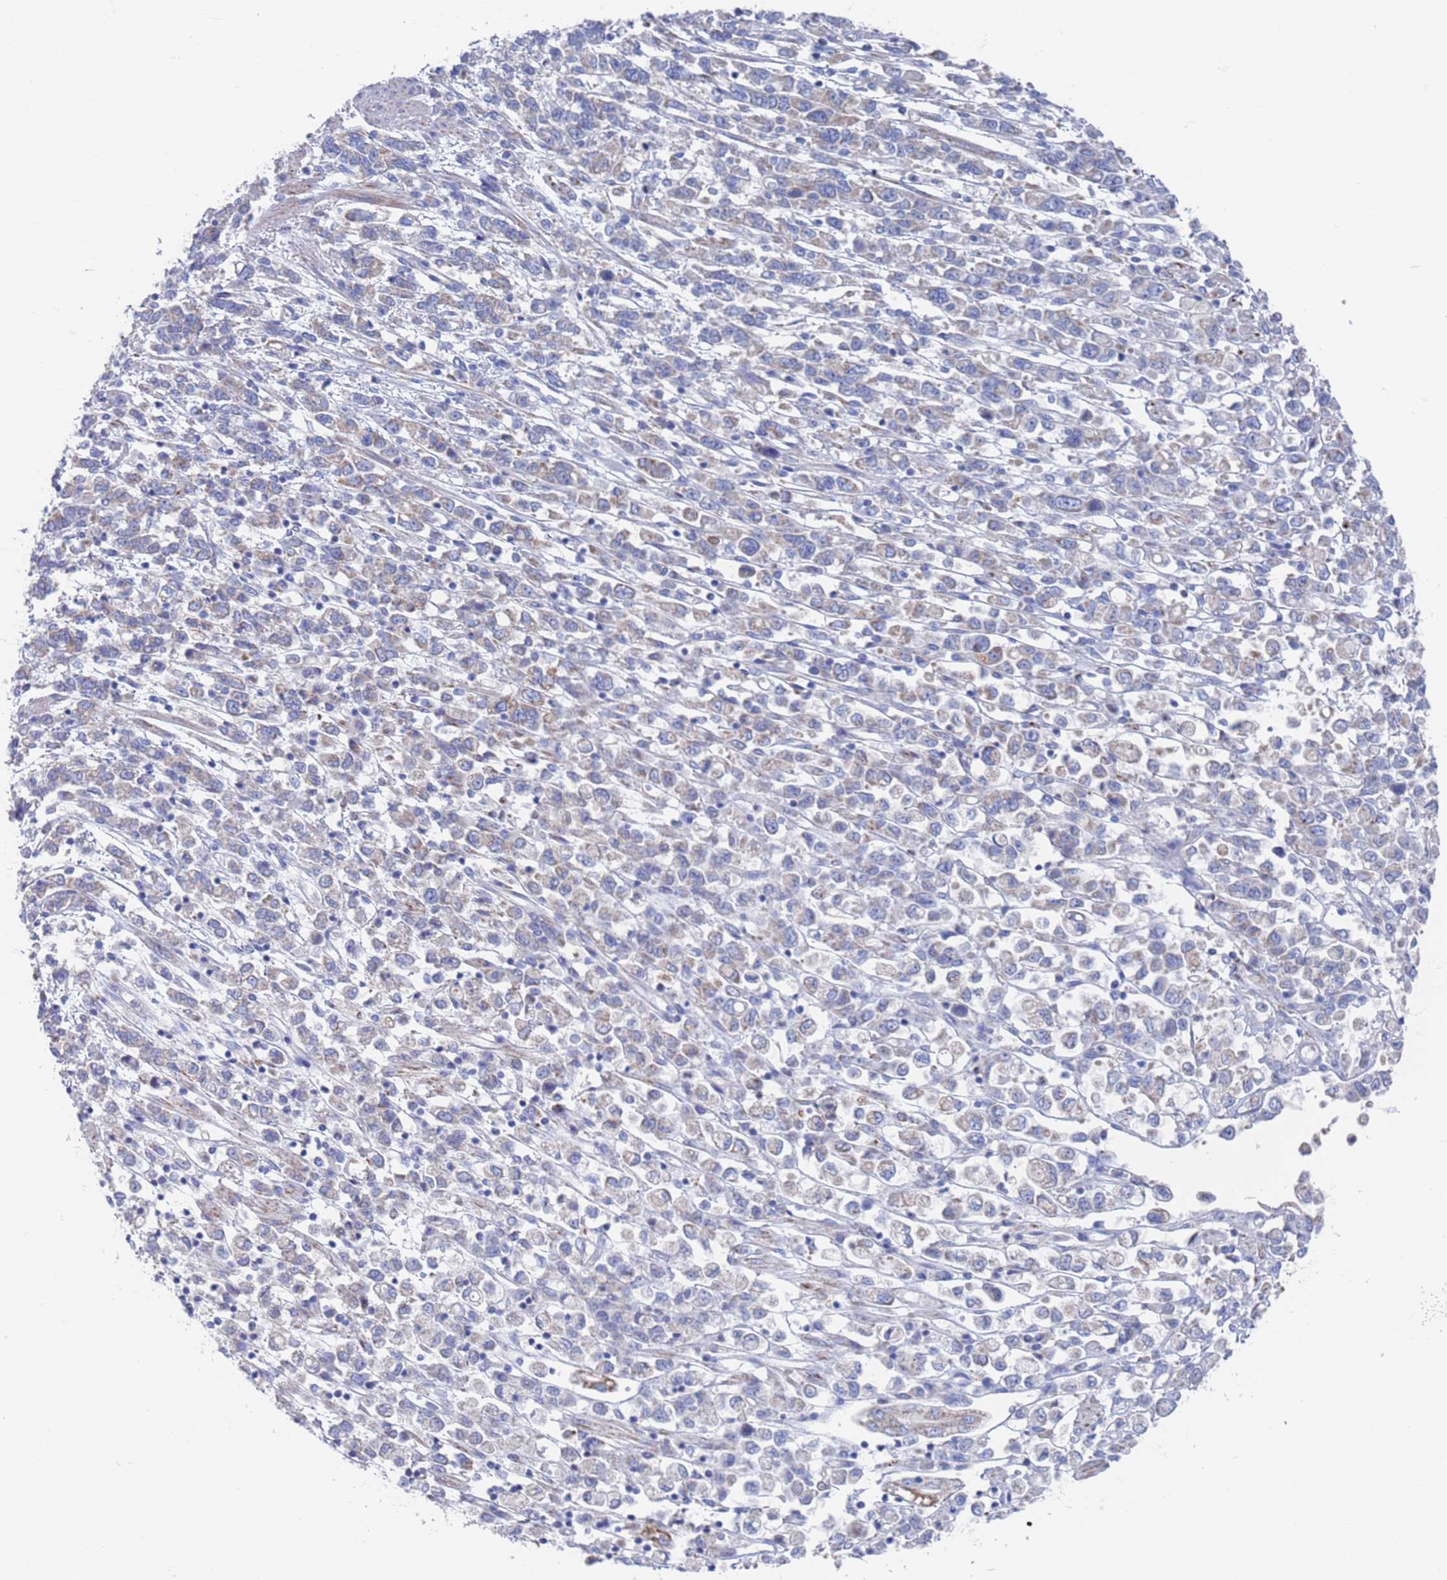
{"staining": {"intensity": "negative", "quantity": "none", "location": "none"}, "tissue": "stomach cancer", "cell_type": "Tumor cells", "image_type": "cancer", "snomed": [{"axis": "morphology", "description": "Adenocarcinoma, NOS"}, {"axis": "topography", "description": "Stomach"}], "caption": "The immunohistochemistry (IHC) image has no significant expression in tumor cells of adenocarcinoma (stomach) tissue.", "gene": "CHCHD6", "patient": {"sex": "female", "age": 76}}